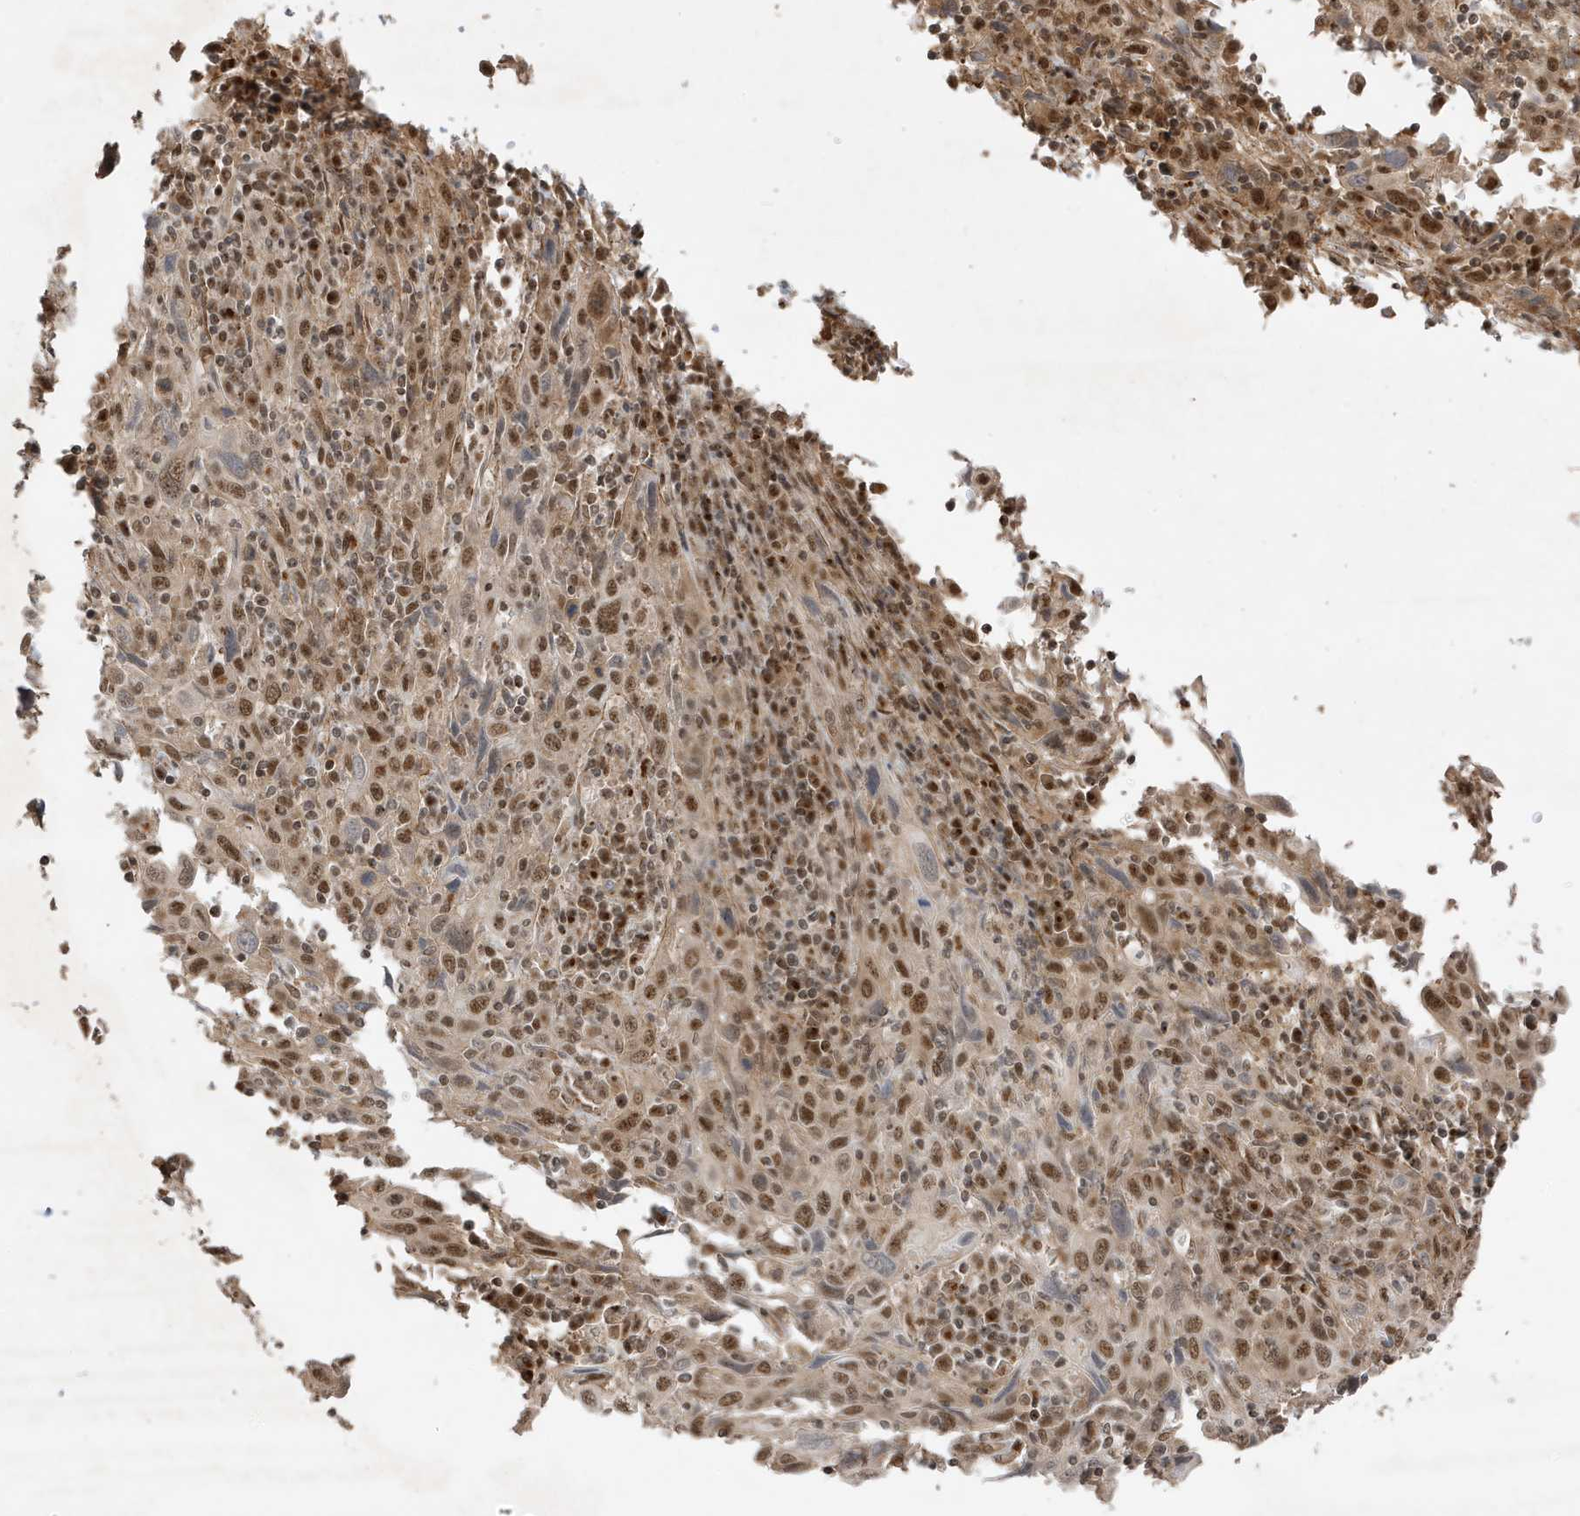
{"staining": {"intensity": "moderate", "quantity": ">75%", "location": "cytoplasmic/membranous,nuclear"}, "tissue": "cervical cancer", "cell_type": "Tumor cells", "image_type": "cancer", "snomed": [{"axis": "morphology", "description": "Squamous cell carcinoma, NOS"}, {"axis": "topography", "description": "Cervix"}], "caption": "High-magnification brightfield microscopy of cervical cancer (squamous cell carcinoma) stained with DAB (brown) and counterstained with hematoxylin (blue). tumor cells exhibit moderate cytoplasmic/membranous and nuclear expression is identified in about>75% of cells.", "gene": "MAST3", "patient": {"sex": "female", "age": 46}}